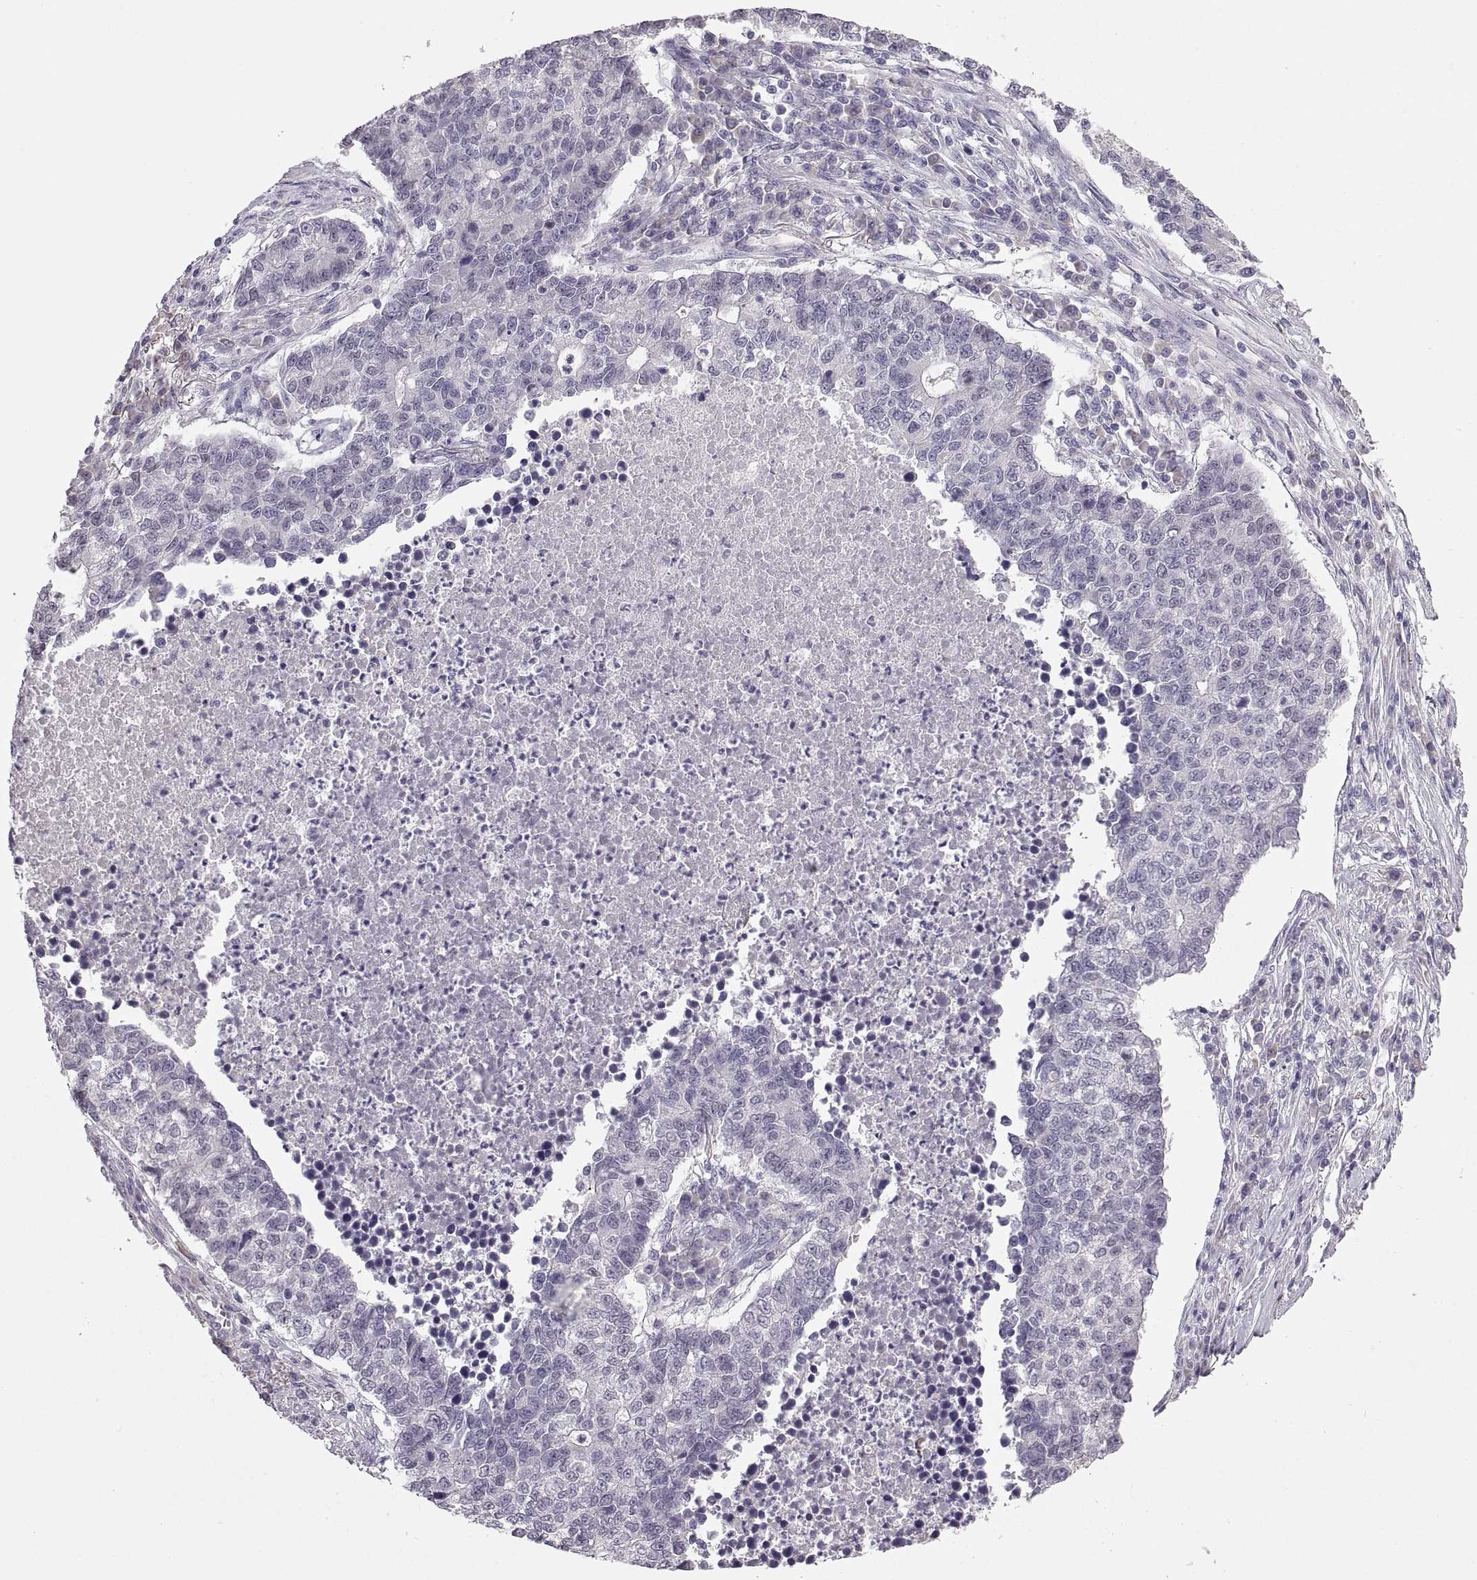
{"staining": {"intensity": "negative", "quantity": "none", "location": "none"}, "tissue": "lung cancer", "cell_type": "Tumor cells", "image_type": "cancer", "snomed": [{"axis": "morphology", "description": "Adenocarcinoma, NOS"}, {"axis": "topography", "description": "Lung"}], "caption": "DAB (3,3'-diaminobenzidine) immunohistochemical staining of human lung adenocarcinoma demonstrates no significant positivity in tumor cells. The staining was performed using DAB to visualize the protein expression in brown, while the nuclei were stained in blue with hematoxylin (Magnification: 20x).", "gene": "MAGEB18", "patient": {"sex": "male", "age": 57}}